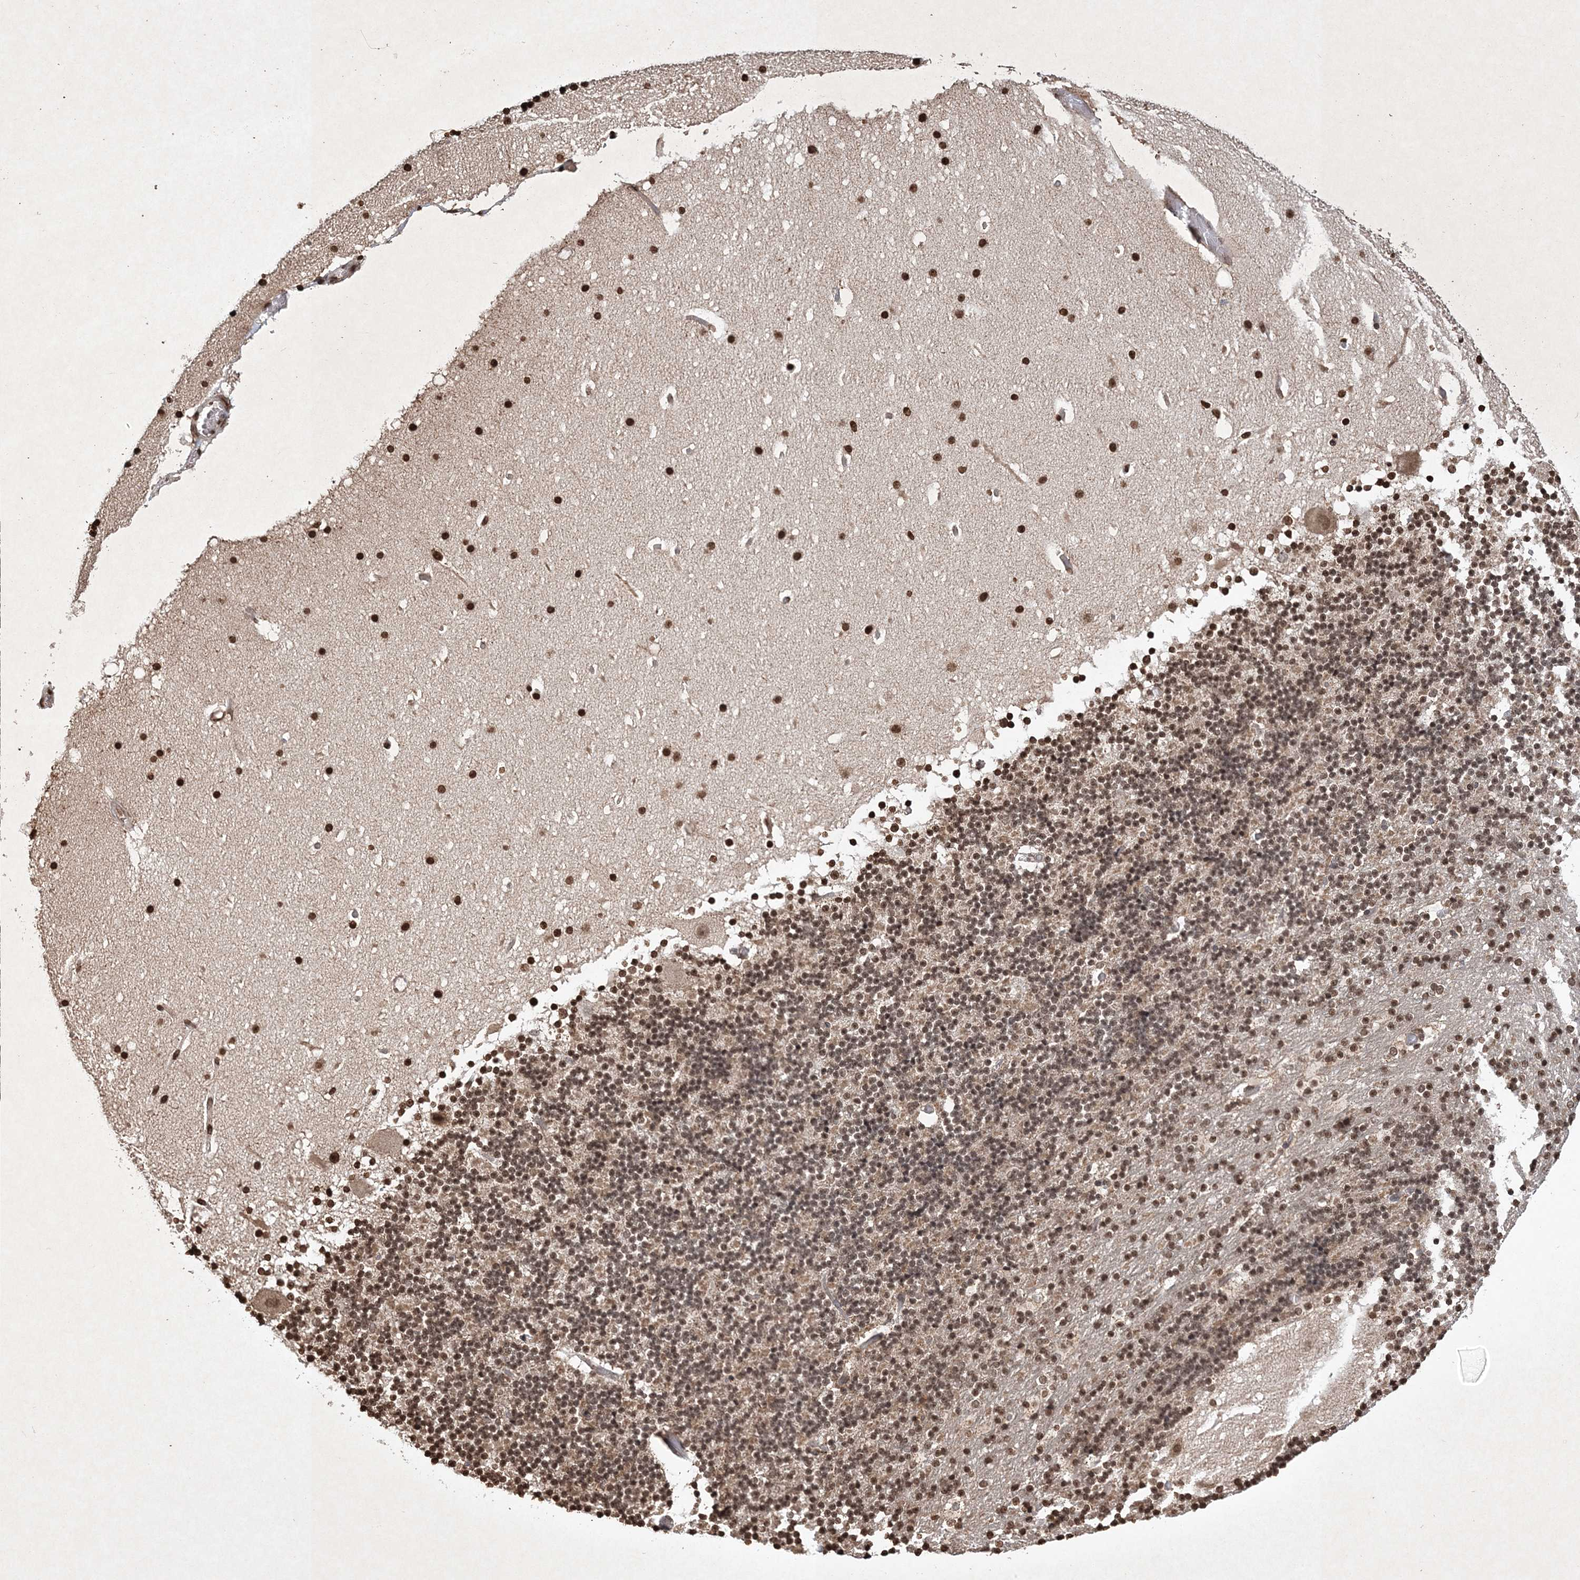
{"staining": {"intensity": "moderate", "quantity": "25%-75%", "location": "nuclear"}, "tissue": "cerebellum", "cell_type": "Cells in granular layer", "image_type": "normal", "snomed": [{"axis": "morphology", "description": "Normal tissue, NOS"}, {"axis": "topography", "description": "Cerebellum"}], "caption": "Cerebellum stained with DAB immunohistochemistry displays medium levels of moderate nuclear positivity in approximately 25%-75% of cells in granular layer.", "gene": "NEDD9", "patient": {"sex": "male", "age": 57}}